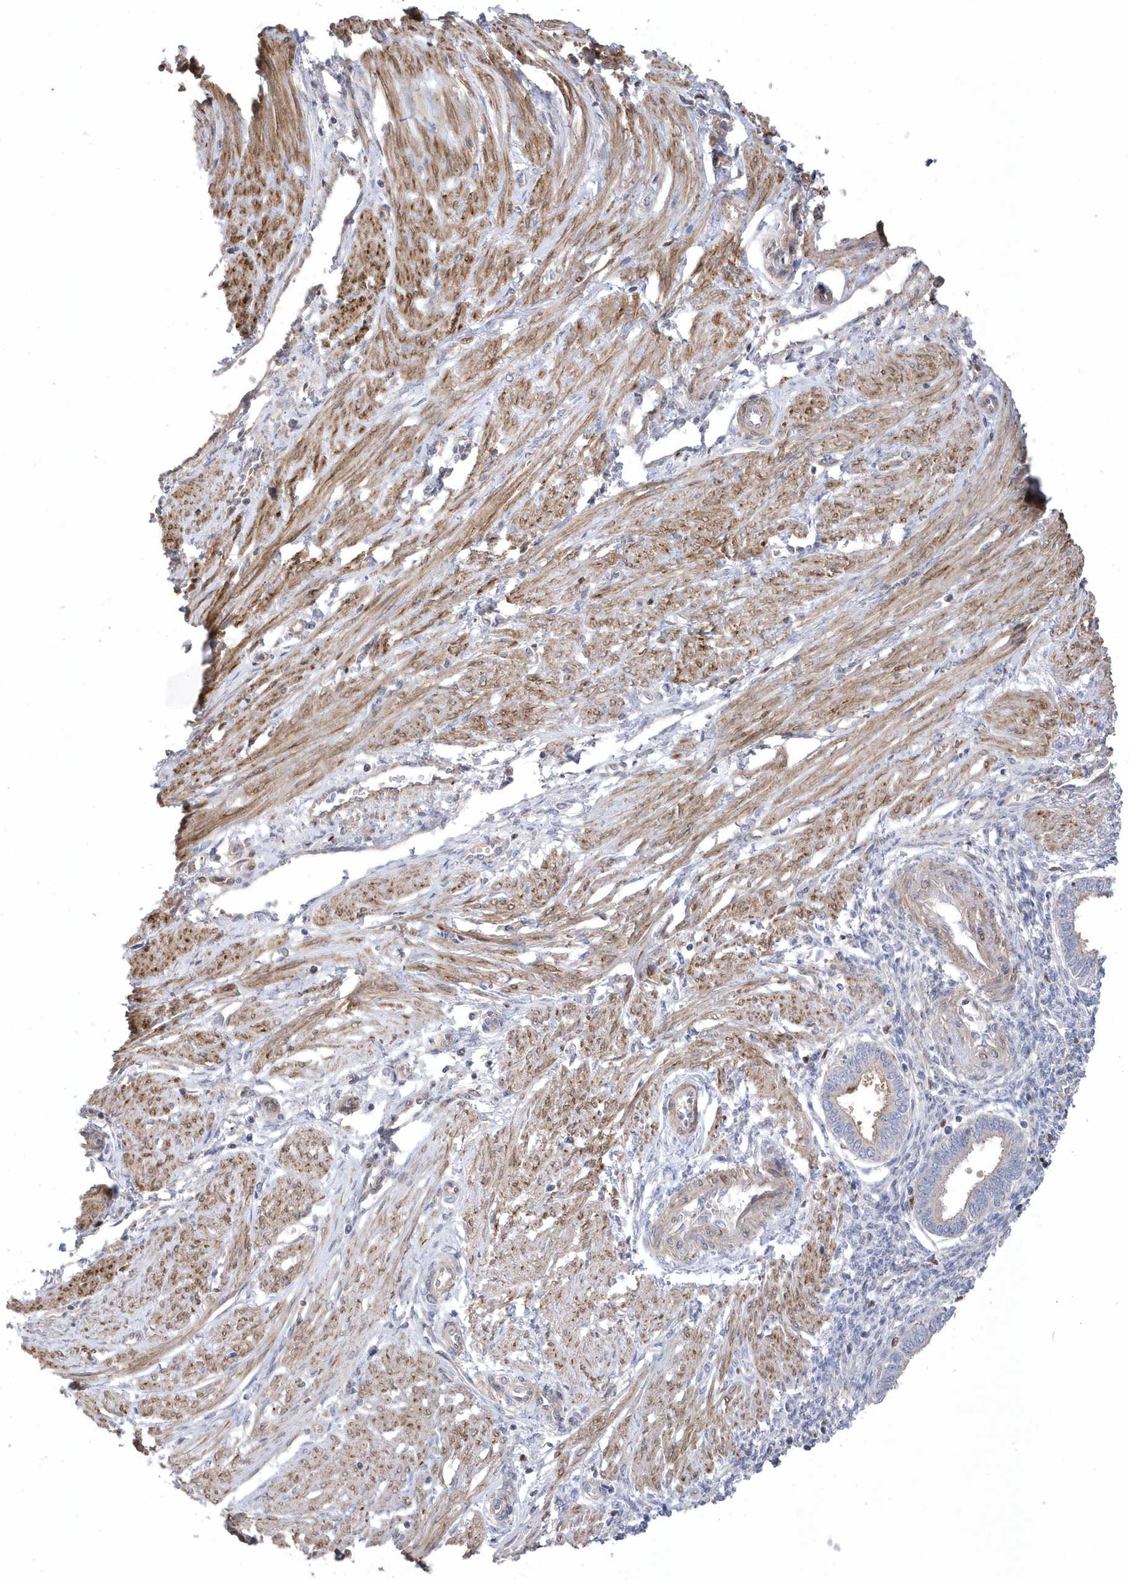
{"staining": {"intensity": "negative", "quantity": "none", "location": "none"}, "tissue": "endometrium", "cell_type": "Cells in endometrial stroma", "image_type": "normal", "snomed": [{"axis": "morphology", "description": "Normal tissue, NOS"}, {"axis": "topography", "description": "Endometrium"}], "caption": "This micrograph is of normal endometrium stained with IHC to label a protein in brown with the nuclei are counter-stained blue. There is no expression in cells in endometrial stroma.", "gene": "GTPBP6", "patient": {"sex": "female", "age": 33}}